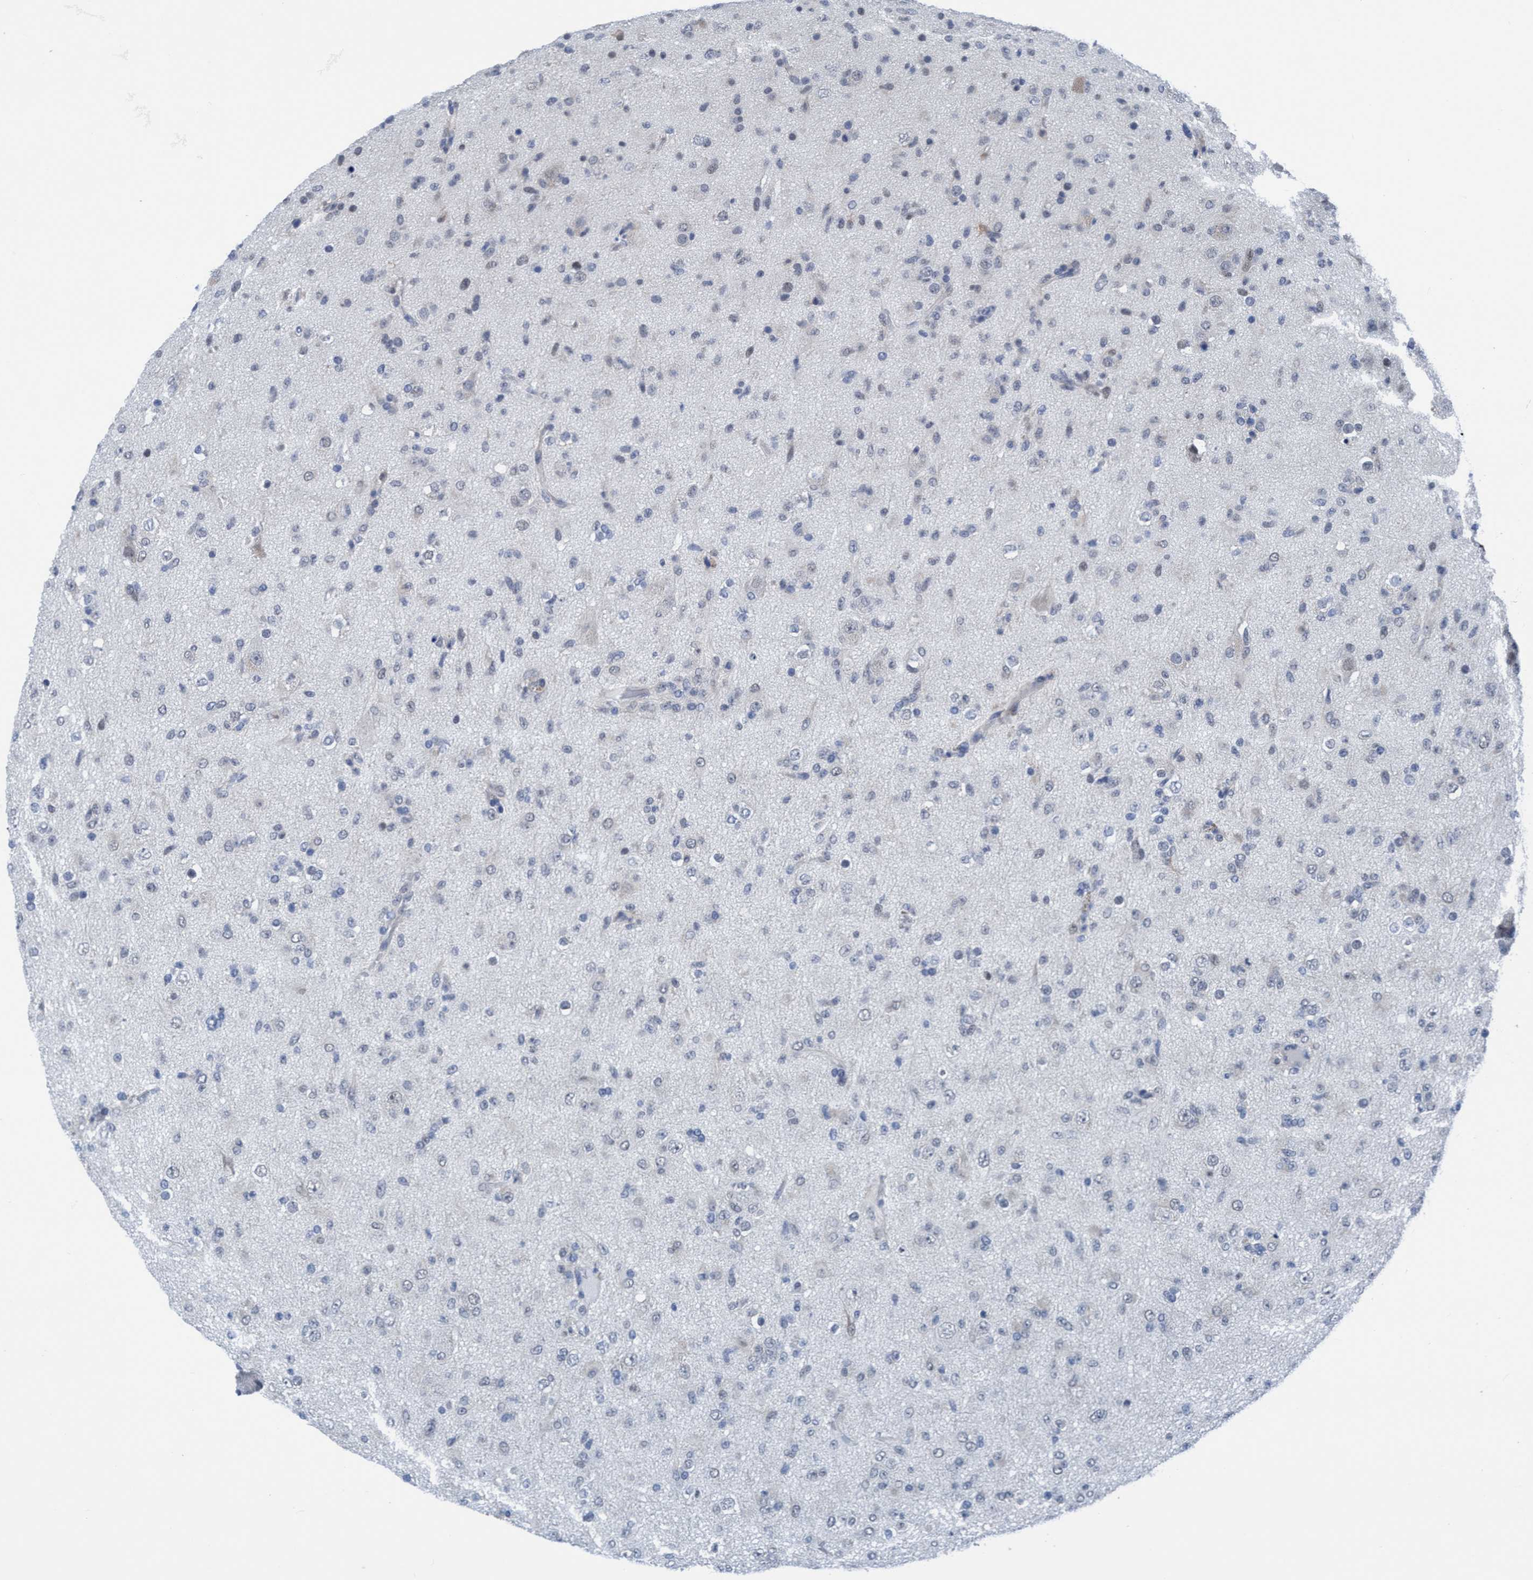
{"staining": {"intensity": "negative", "quantity": "none", "location": "none"}, "tissue": "glioma", "cell_type": "Tumor cells", "image_type": "cancer", "snomed": [{"axis": "morphology", "description": "Glioma, malignant, Low grade"}, {"axis": "topography", "description": "Brain"}], "caption": "Low-grade glioma (malignant) was stained to show a protein in brown. There is no significant positivity in tumor cells.", "gene": "DNAI1", "patient": {"sex": "male", "age": 65}}